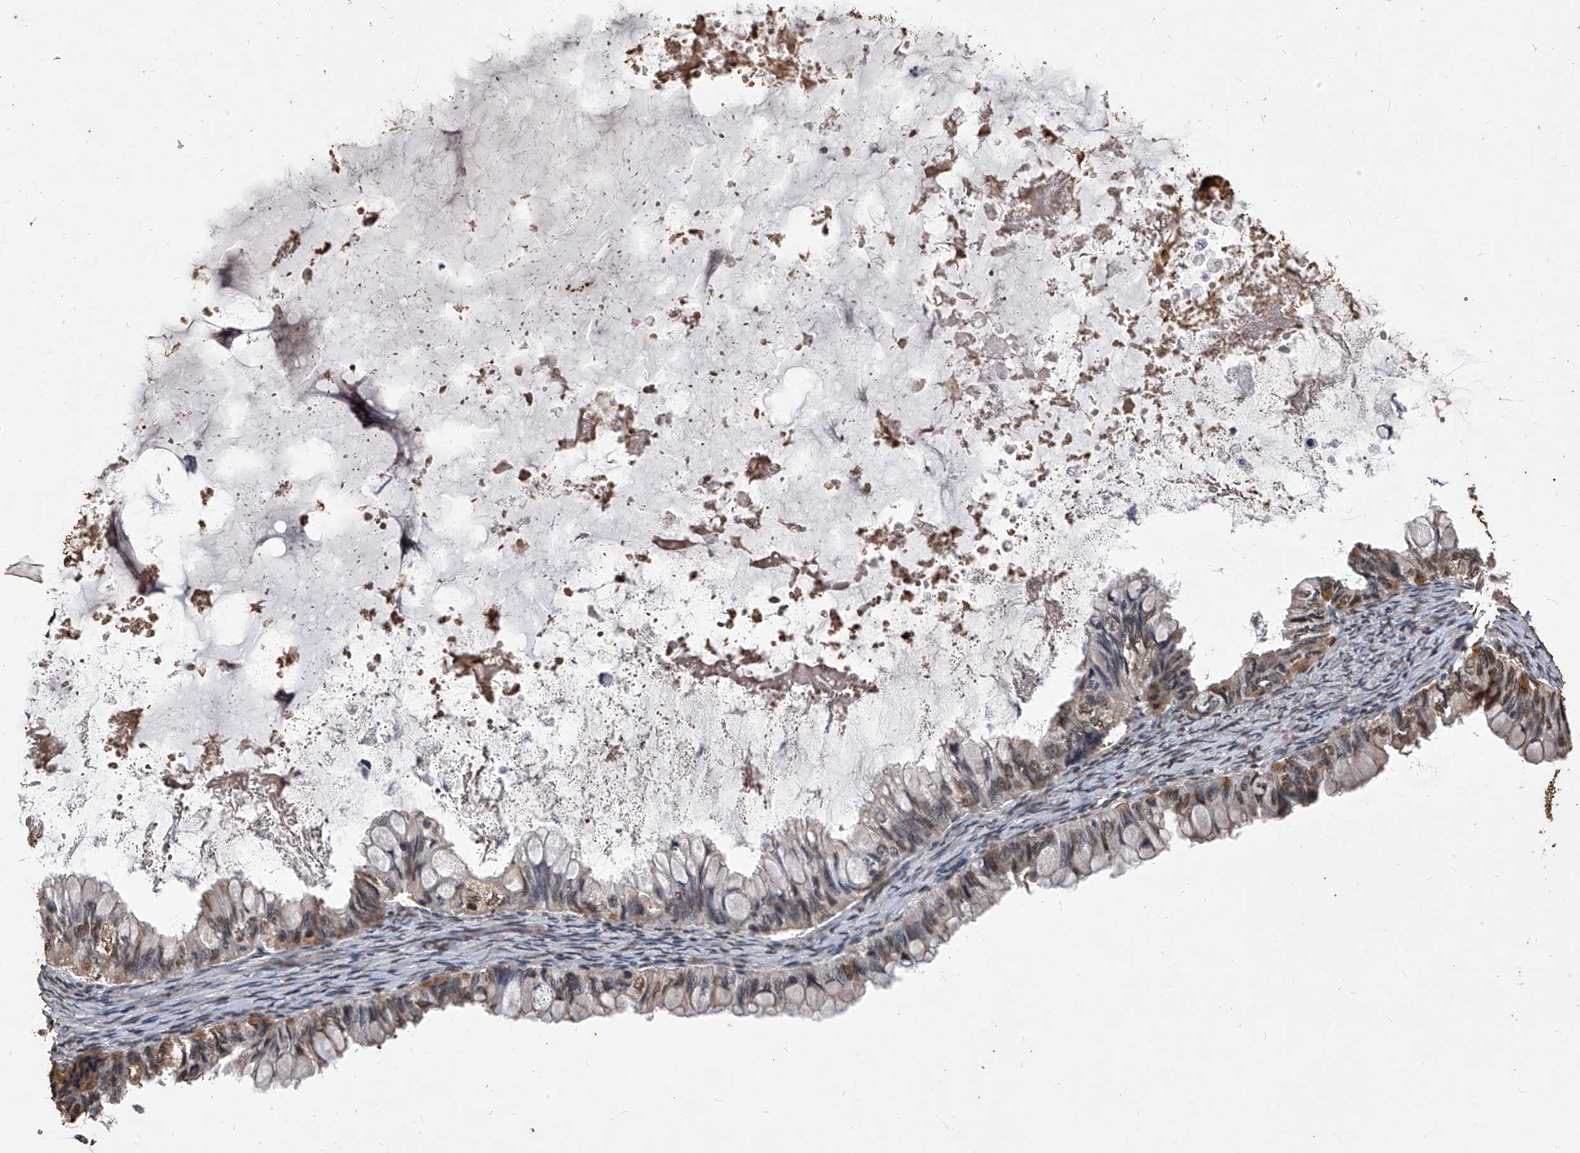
{"staining": {"intensity": "weak", "quantity": "25%-75%", "location": "cytoplasmic/membranous,nuclear"}, "tissue": "ovarian cancer", "cell_type": "Tumor cells", "image_type": "cancer", "snomed": [{"axis": "morphology", "description": "Cystadenocarcinoma, mucinous, NOS"}, {"axis": "topography", "description": "Ovary"}], "caption": "A photomicrograph of human ovarian cancer stained for a protein displays weak cytoplasmic/membranous and nuclear brown staining in tumor cells.", "gene": "FBXL4", "patient": {"sex": "female", "age": 80}}